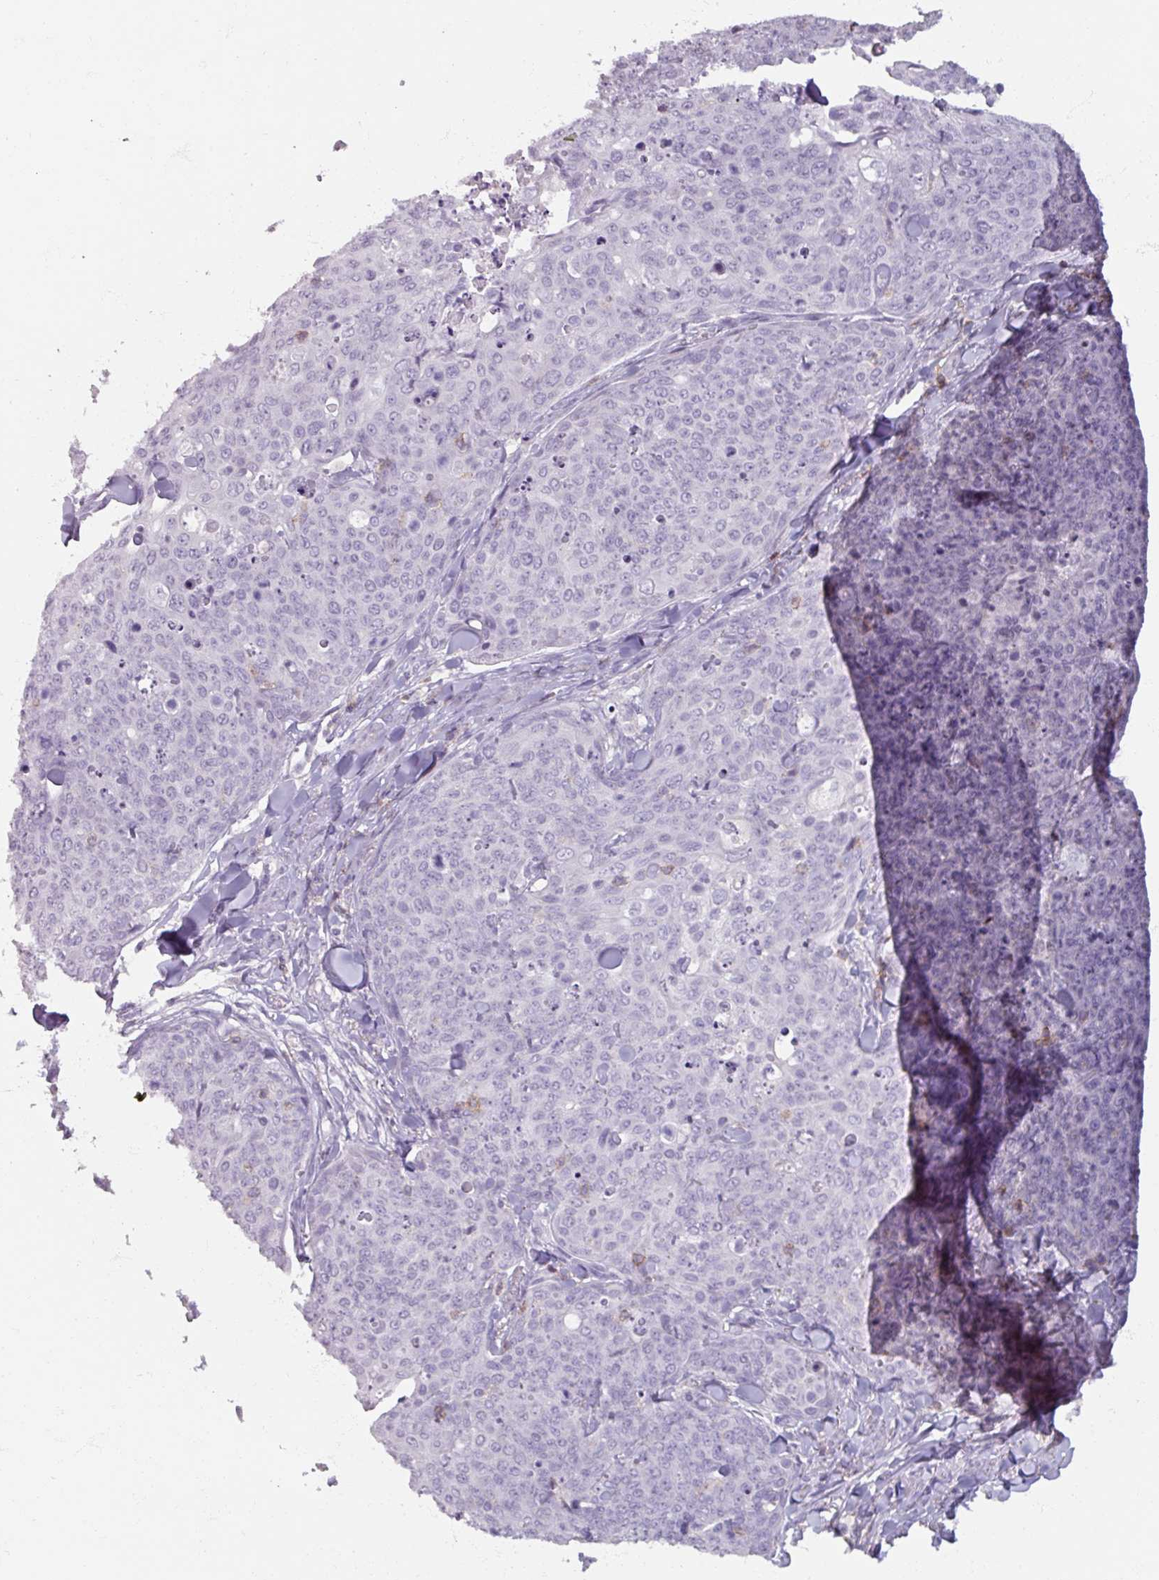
{"staining": {"intensity": "negative", "quantity": "none", "location": "none"}, "tissue": "skin cancer", "cell_type": "Tumor cells", "image_type": "cancer", "snomed": [{"axis": "morphology", "description": "Squamous cell carcinoma, NOS"}, {"axis": "topography", "description": "Skin"}, {"axis": "topography", "description": "Vulva"}], "caption": "Immunohistochemistry (IHC) photomicrograph of skin cancer (squamous cell carcinoma) stained for a protein (brown), which displays no expression in tumor cells.", "gene": "PTPRC", "patient": {"sex": "female", "age": 85}}